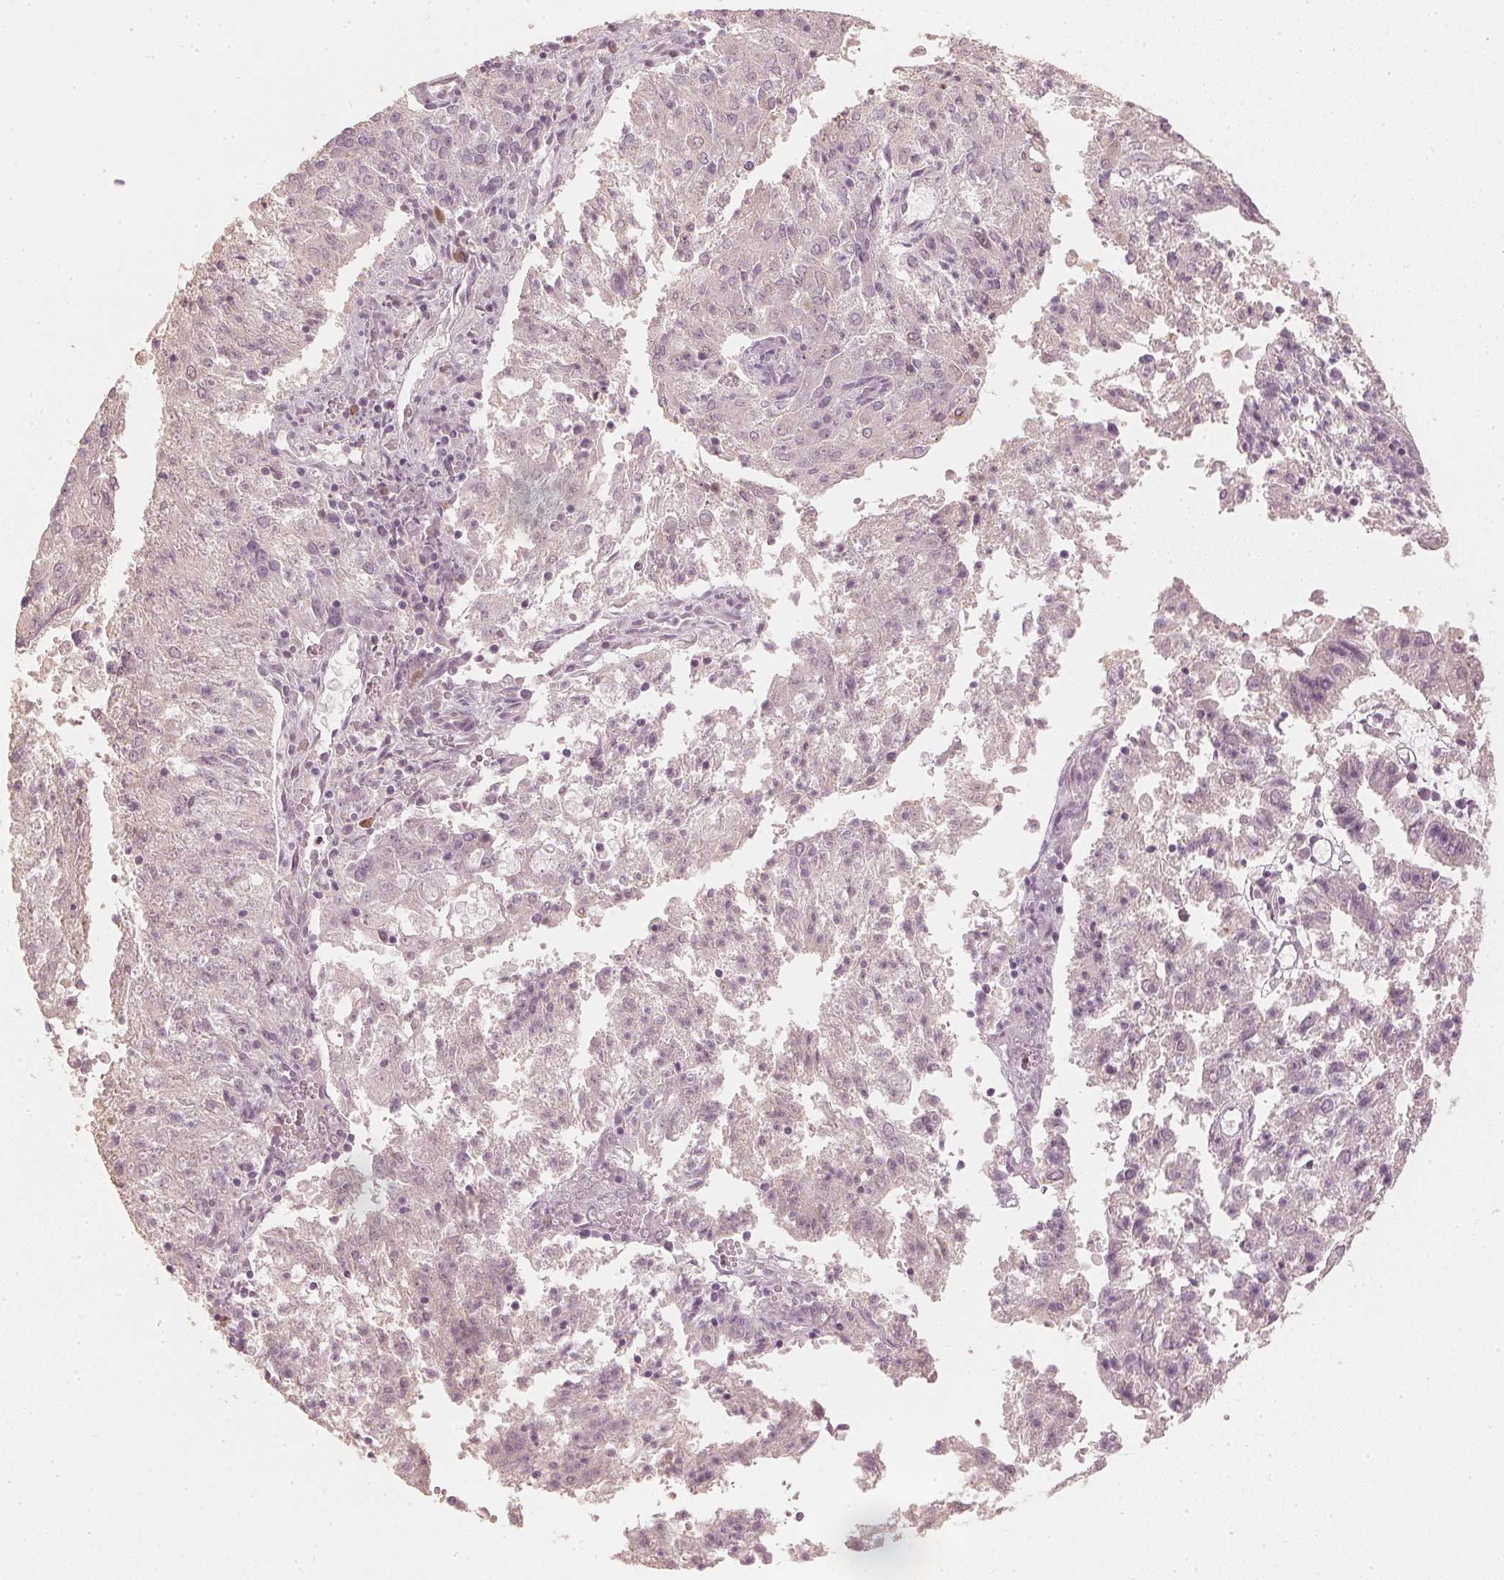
{"staining": {"intensity": "negative", "quantity": "none", "location": "none"}, "tissue": "endometrial cancer", "cell_type": "Tumor cells", "image_type": "cancer", "snomed": [{"axis": "morphology", "description": "Adenocarcinoma, NOS"}, {"axis": "topography", "description": "Endometrium"}], "caption": "An immunohistochemistry (IHC) micrograph of adenocarcinoma (endometrial) is shown. There is no staining in tumor cells of adenocarcinoma (endometrial).", "gene": "SLC39A3", "patient": {"sex": "female", "age": 82}}